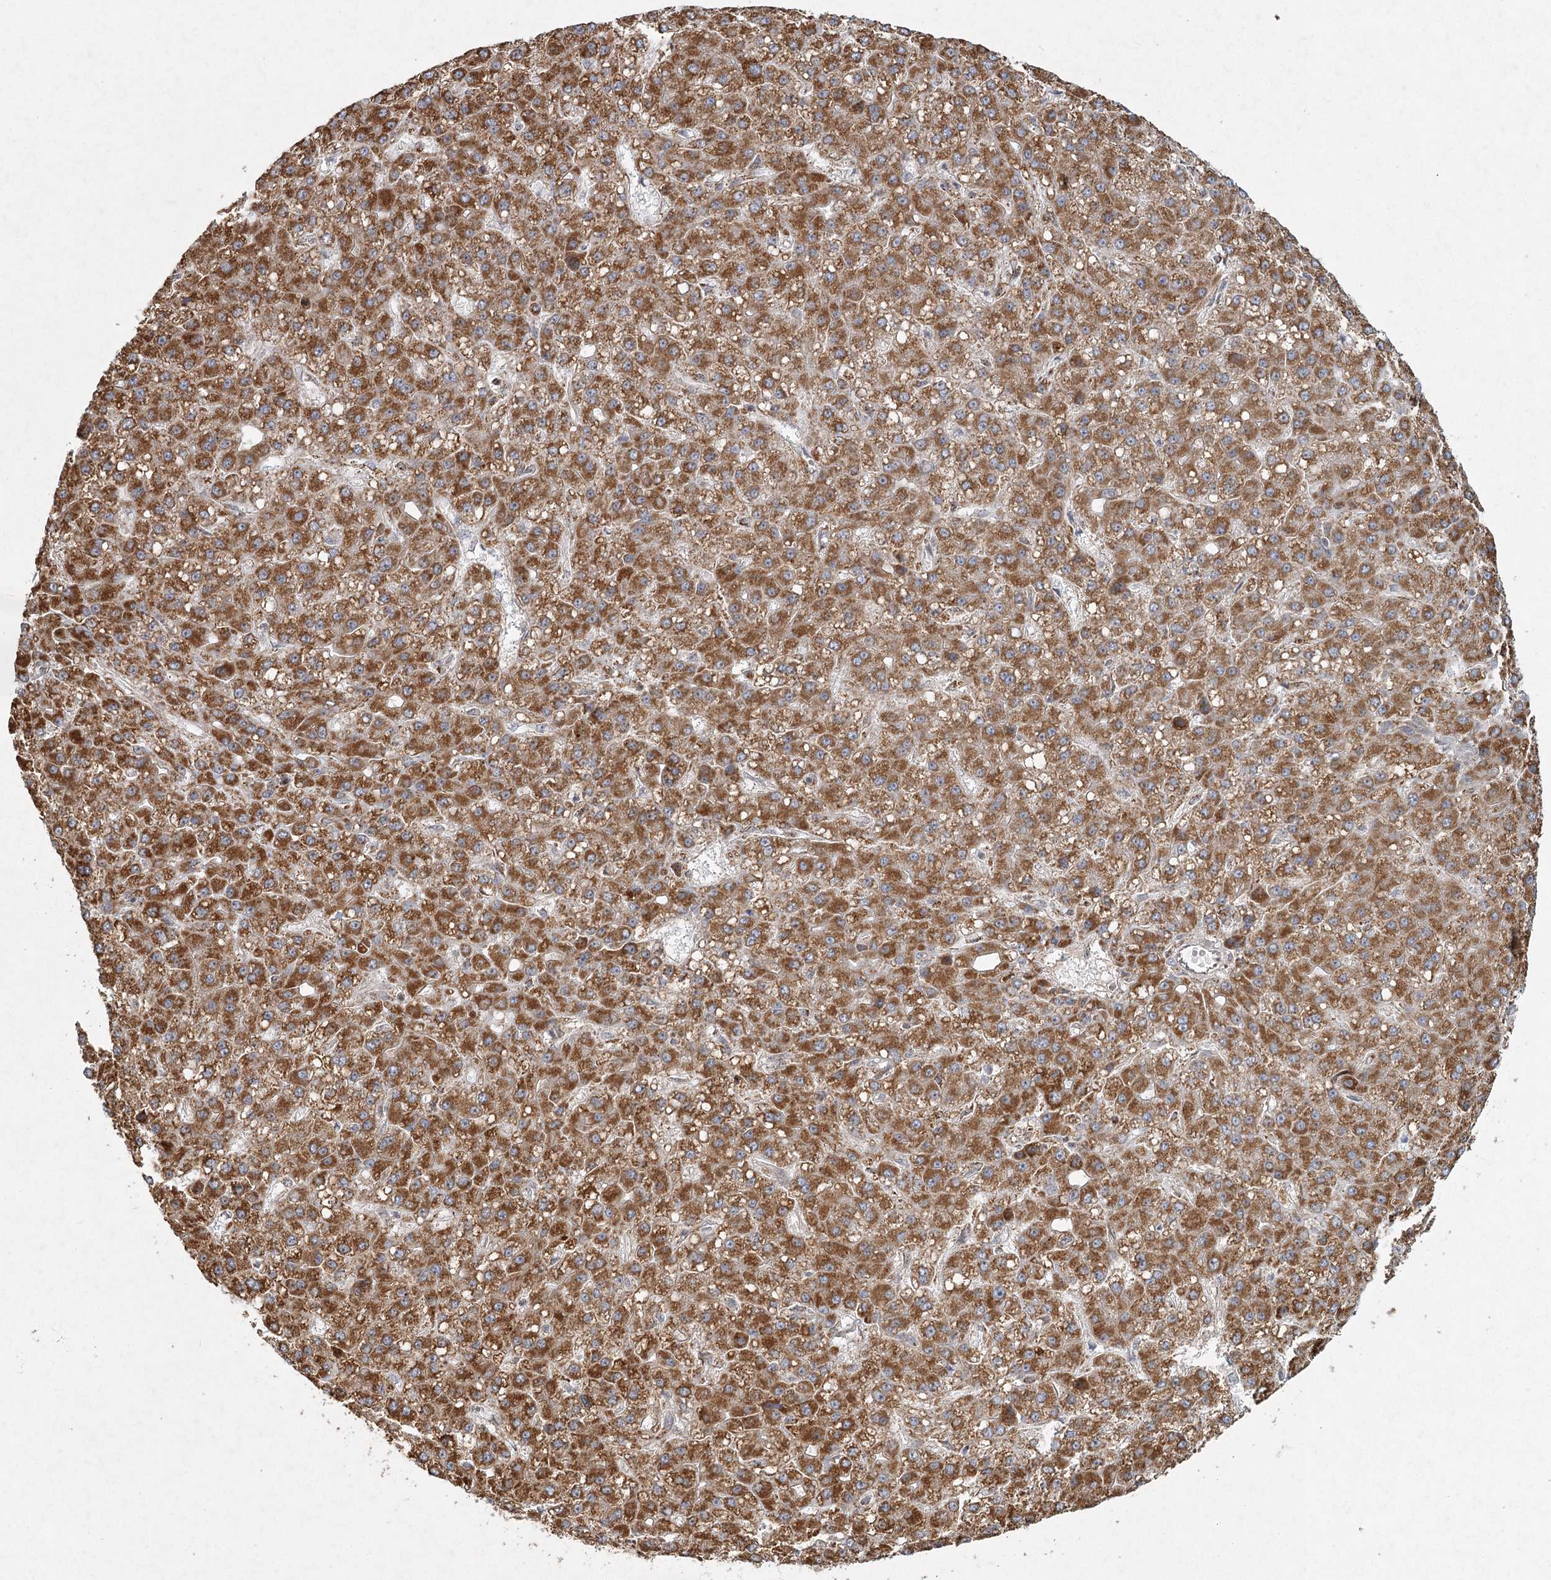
{"staining": {"intensity": "strong", "quantity": ">75%", "location": "cytoplasmic/membranous"}, "tissue": "liver cancer", "cell_type": "Tumor cells", "image_type": "cancer", "snomed": [{"axis": "morphology", "description": "Carcinoma, Hepatocellular, NOS"}, {"axis": "topography", "description": "Liver"}], "caption": "There is high levels of strong cytoplasmic/membranous expression in tumor cells of liver cancer, as demonstrated by immunohistochemical staining (brown color).", "gene": "LACTB", "patient": {"sex": "male", "age": 67}}